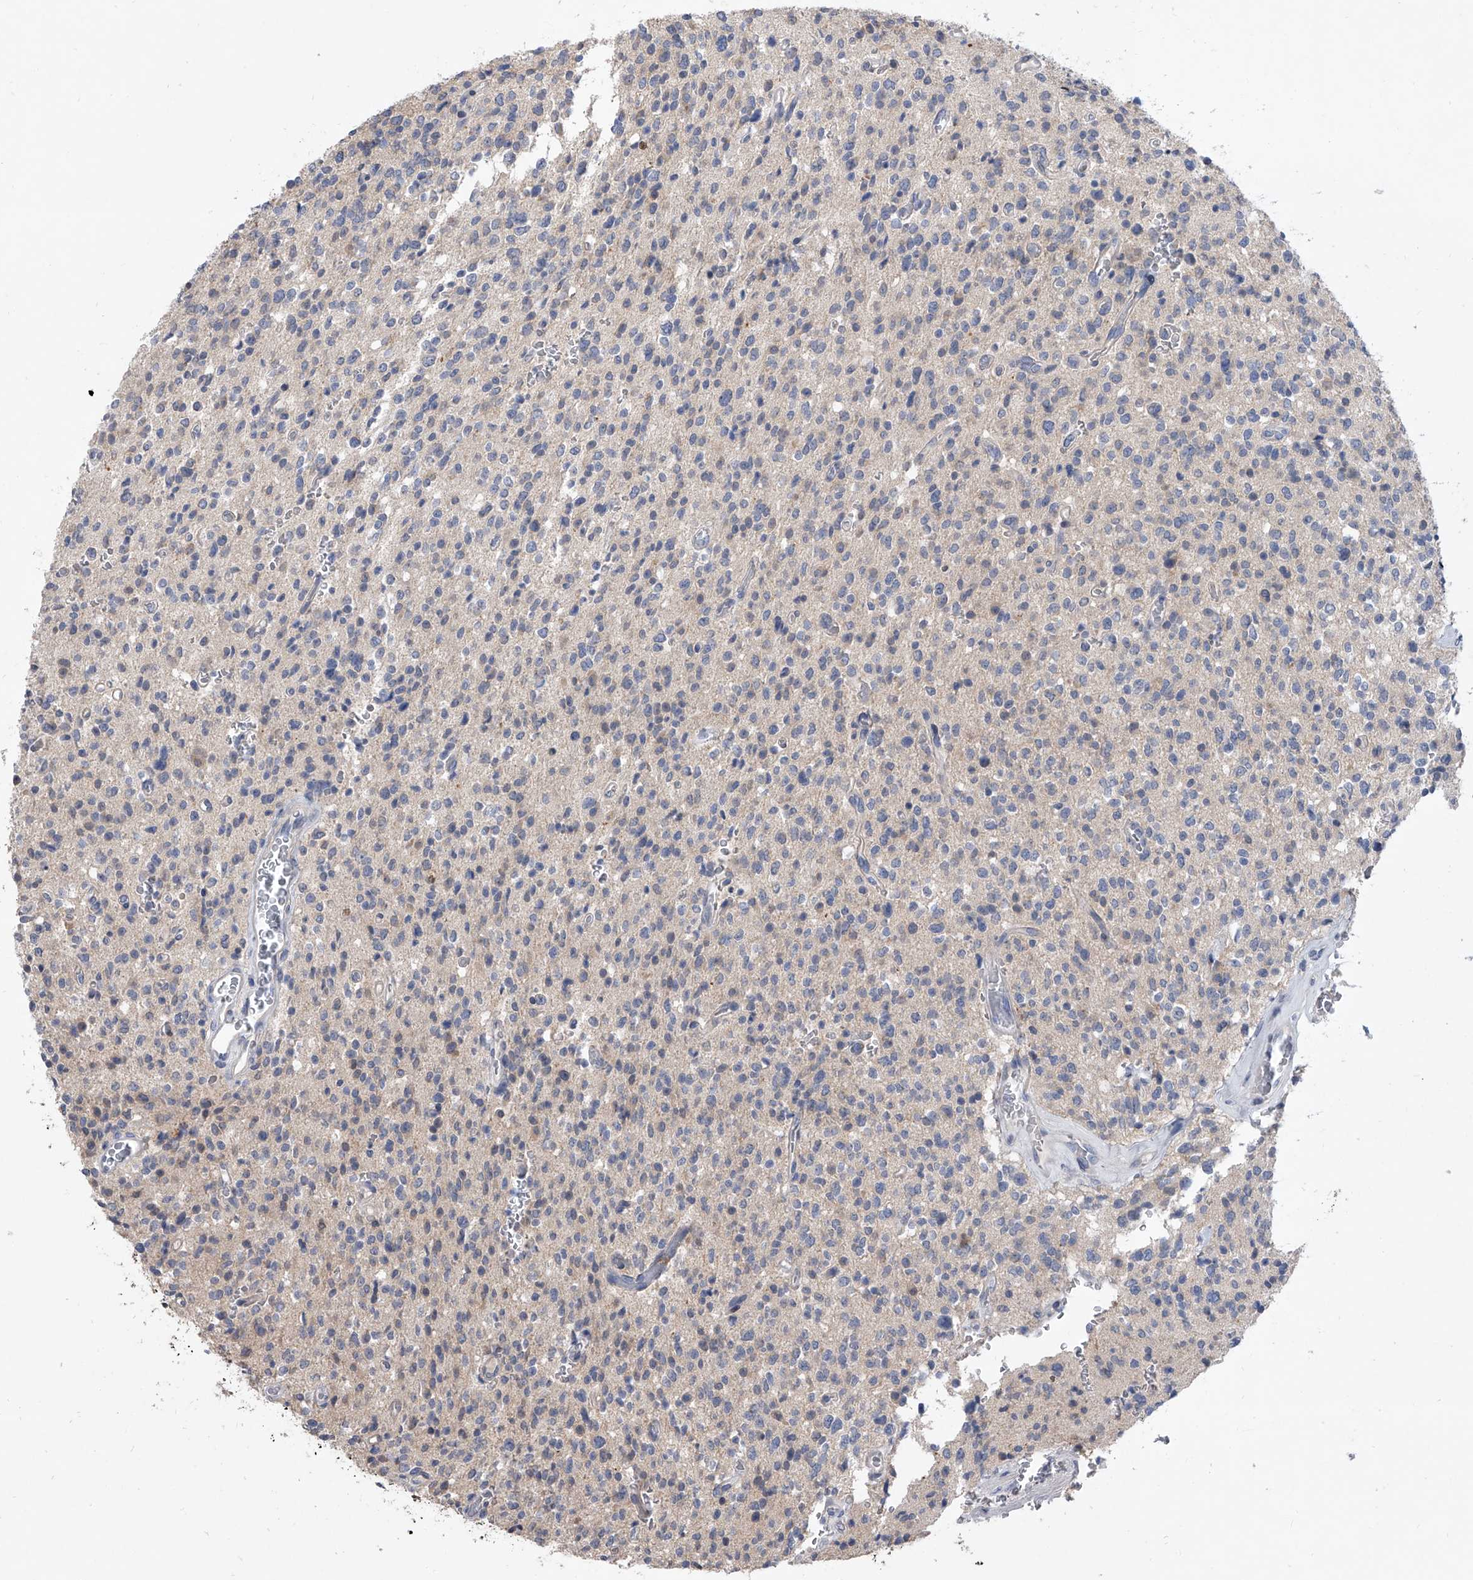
{"staining": {"intensity": "negative", "quantity": "none", "location": "none"}, "tissue": "glioma", "cell_type": "Tumor cells", "image_type": "cancer", "snomed": [{"axis": "morphology", "description": "Glioma, malignant, High grade"}, {"axis": "topography", "description": "Brain"}], "caption": "The immunohistochemistry micrograph has no significant expression in tumor cells of high-grade glioma (malignant) tissue.", "gene": "BHLHE23", "patient": {"sex": "male", "age": 34}}